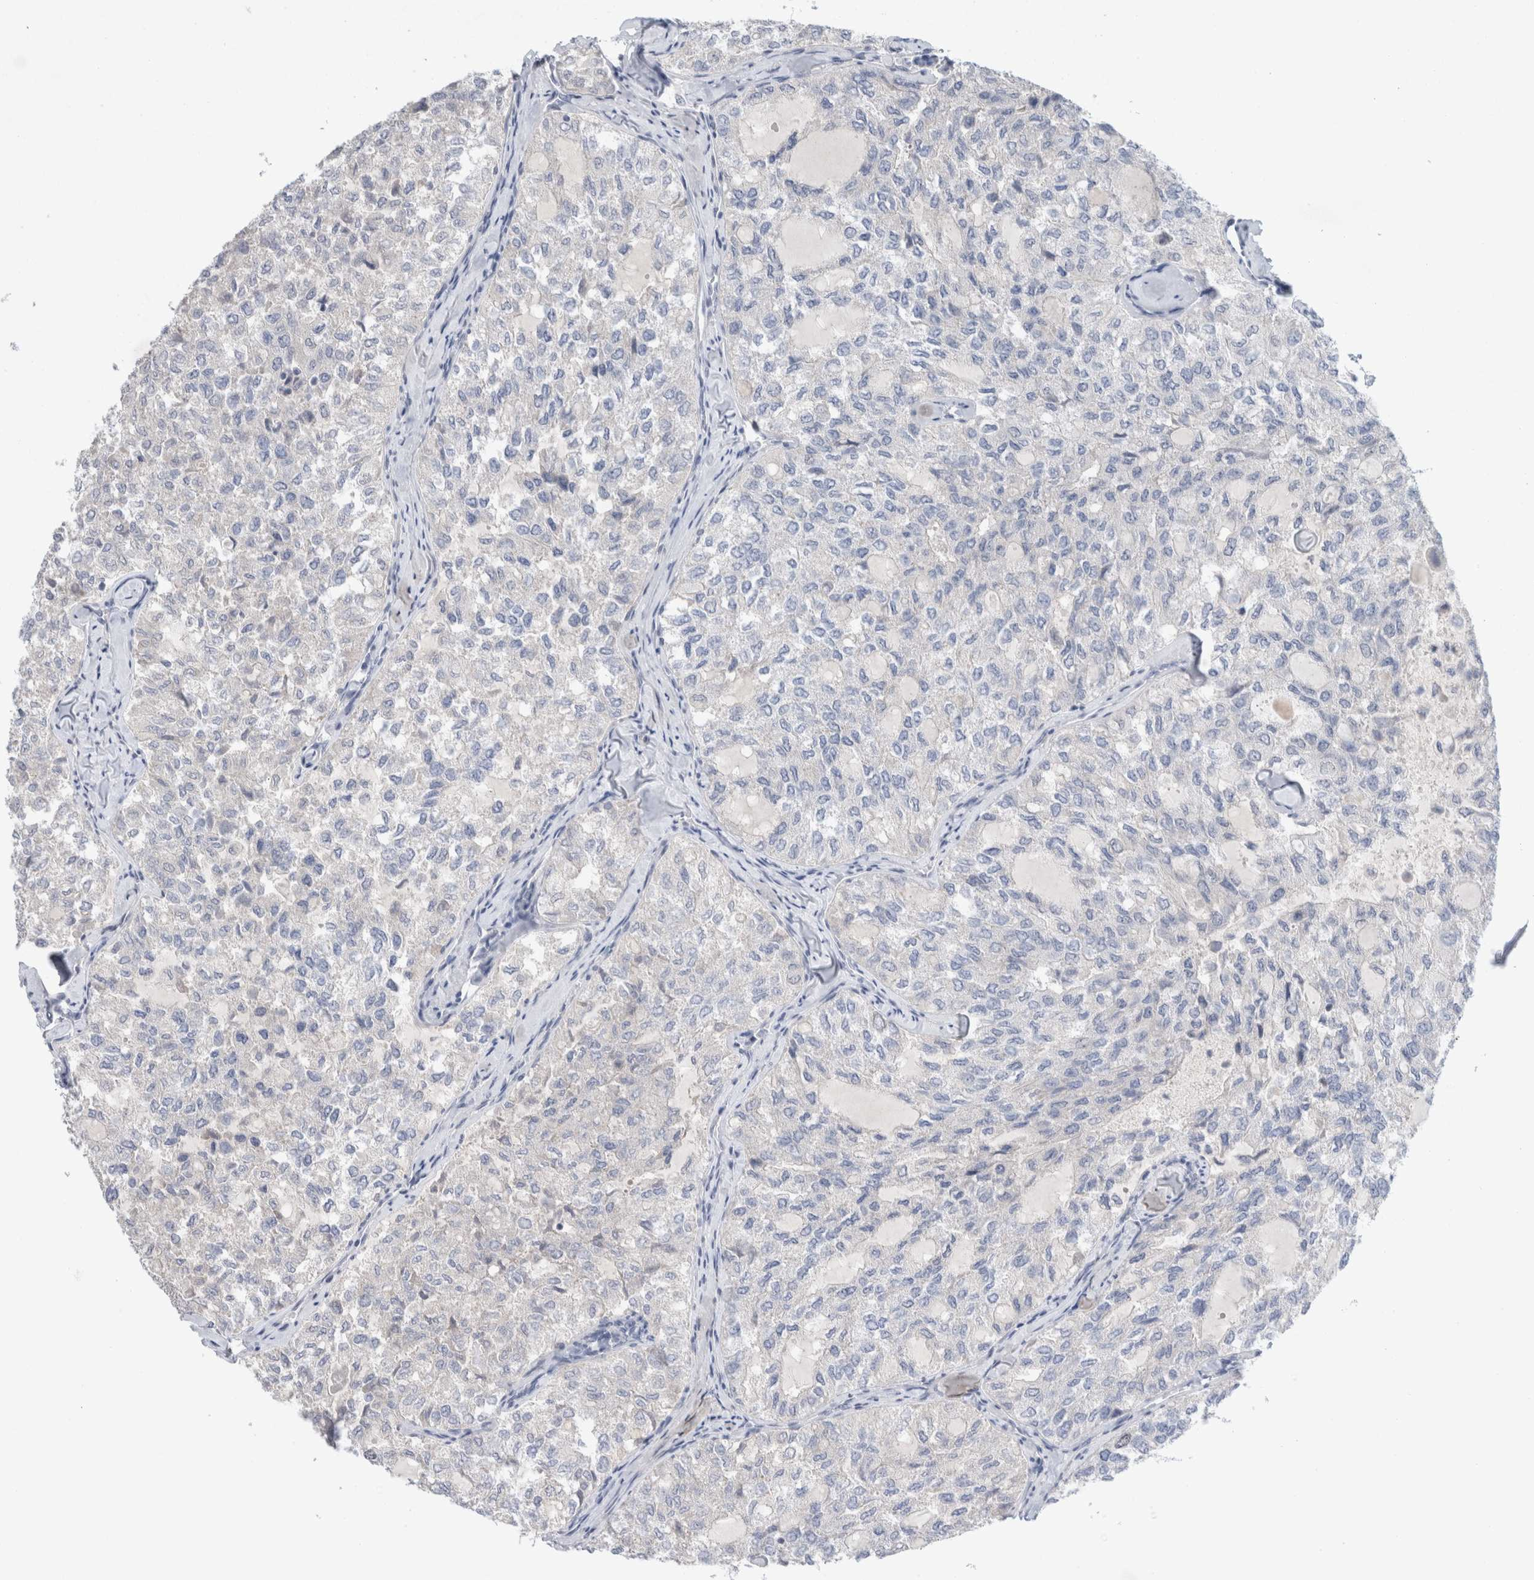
{"staining": {"intensity": "negative", "quantity": "none", "location": "none"}, "tissue": "thyroid cancer", "cell_type": "Tumor cells", "image_type": "cancer", "snomed": [{"axis": "morphology", "description": "Follicular adenoma carcinoma, NOS"}, {"axis": "topography", "description": "Thyroid gland"}], "caption": "This photomicrograph is of thyroid cancer stained with immunohistochemistry to label a protein in brown with the nuclei are counter-stained blue. There is no expression in tumor cells.", "gene": "KNL1", "patient": {"sex": "male", "age": 75}}